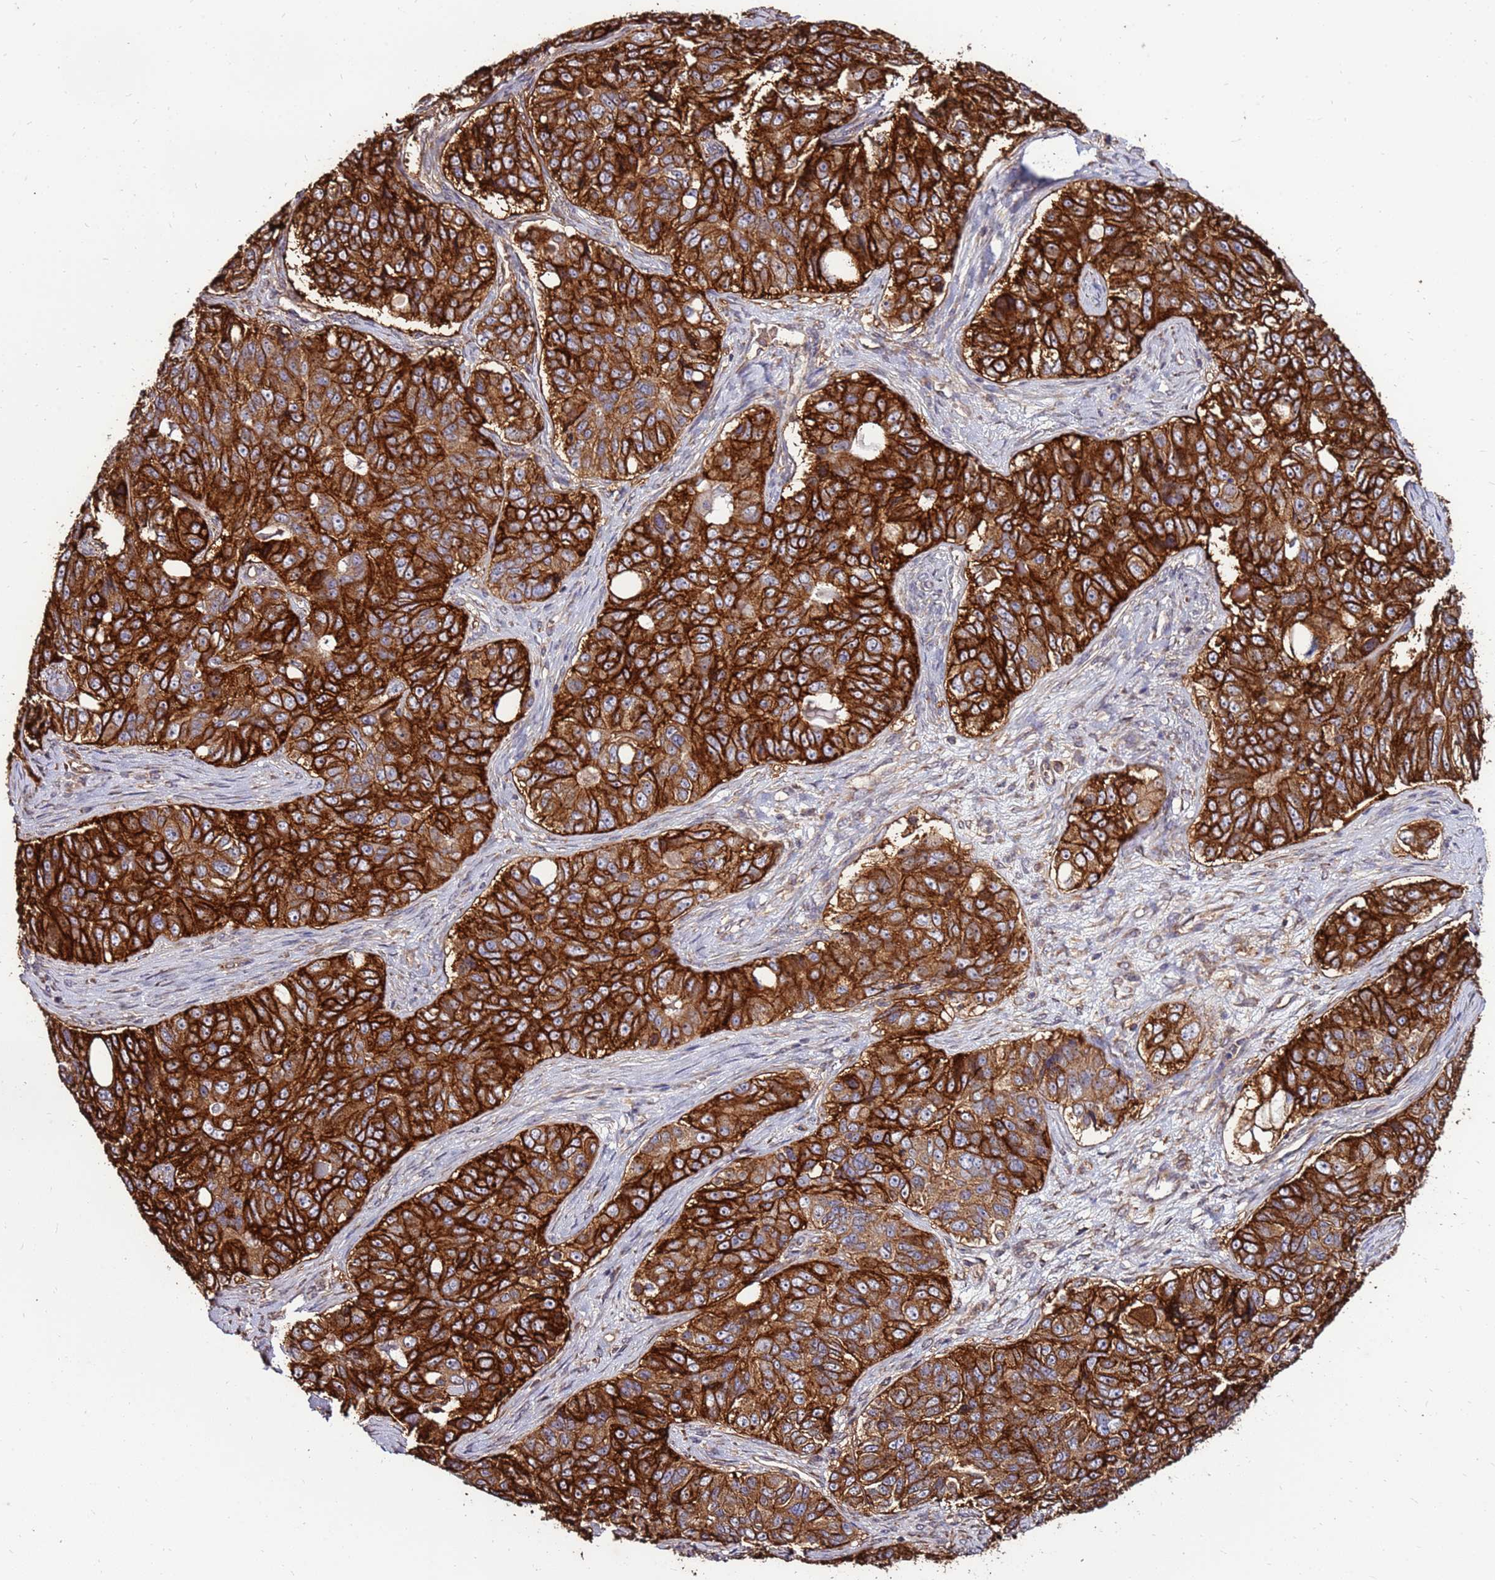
{"staining": {"intensity": "strong", "quantity": ">75%", "location": "cytoplasmic/membranous"}, "tissue": "ovarian cancer", "cell_type": "Tumor cells", "image_type": "cancer", "snomed": [{"axis": "morphology", "description": "Carcinoma, endometroid"}, {"axis": "topography", "description": "Ovary"}], "caption": "High-power microscopy captured an immunohistochemistry (IHC) photomicrograph of ovarian cancer, revealing strong cytoplasmic/membranous staining in approximately >75% of tumor cells. (DAB IHC, brown staining for protein, blue staining for nuclei).", "gene": "SLC44A5", "patient": {"sex": "female", "age": 51}}